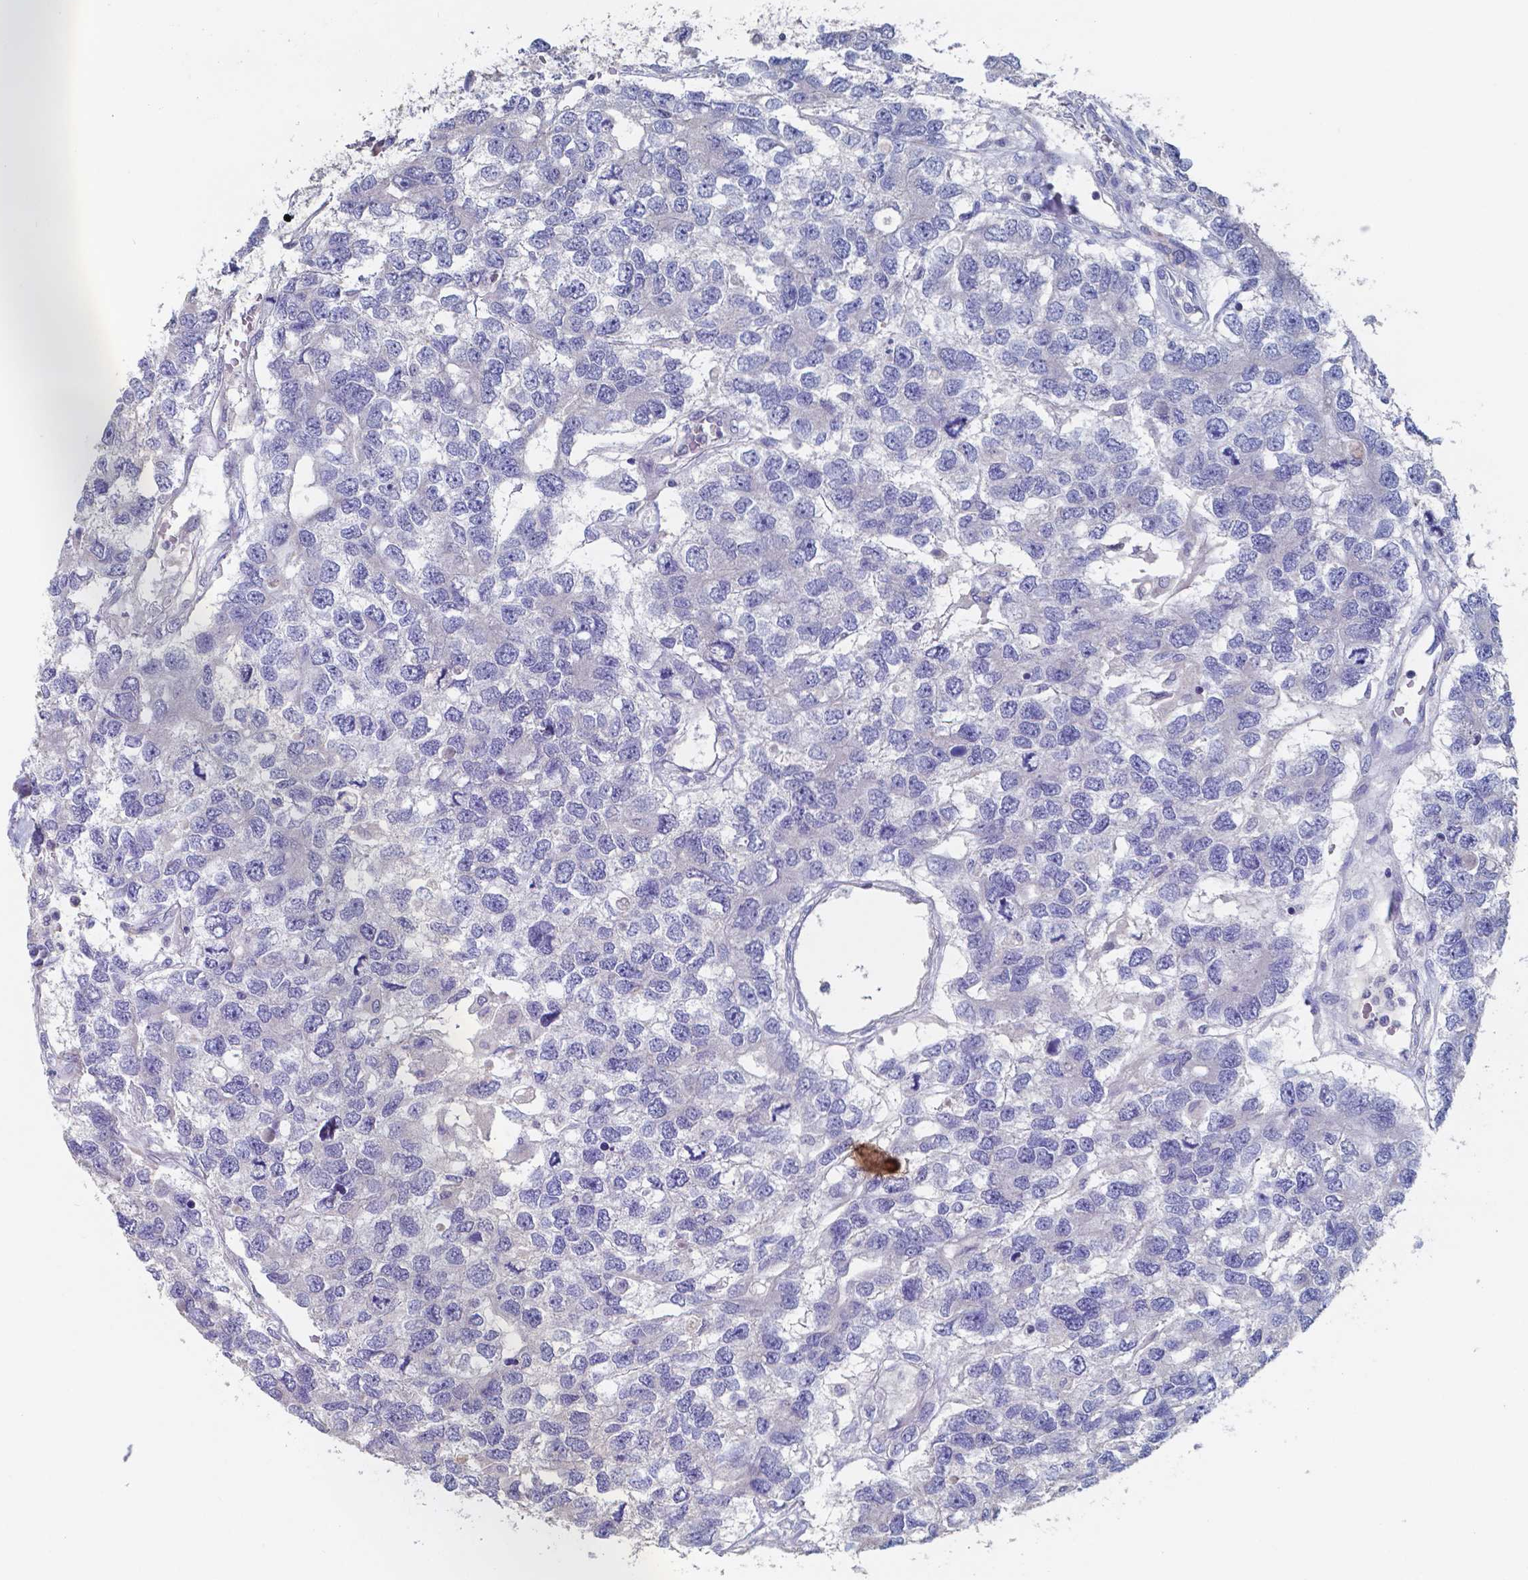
{"staining": {"intensity": "negative", "quantity": "none", "location": "none"}, "tissue": "testis cancer", "cell_type": "Tumor cells", "image_type": "cancer", "snomed": [{"axis": "morphology", "description": "Seminoma, NOS"}, {"axis": "topography", "description": "Testis"}], "caption": "Tumor cells show no significant protein positivity in seminoma (testis).", "gene": "FOXJ1", "patient": {"sex": "male", "age": 52}}